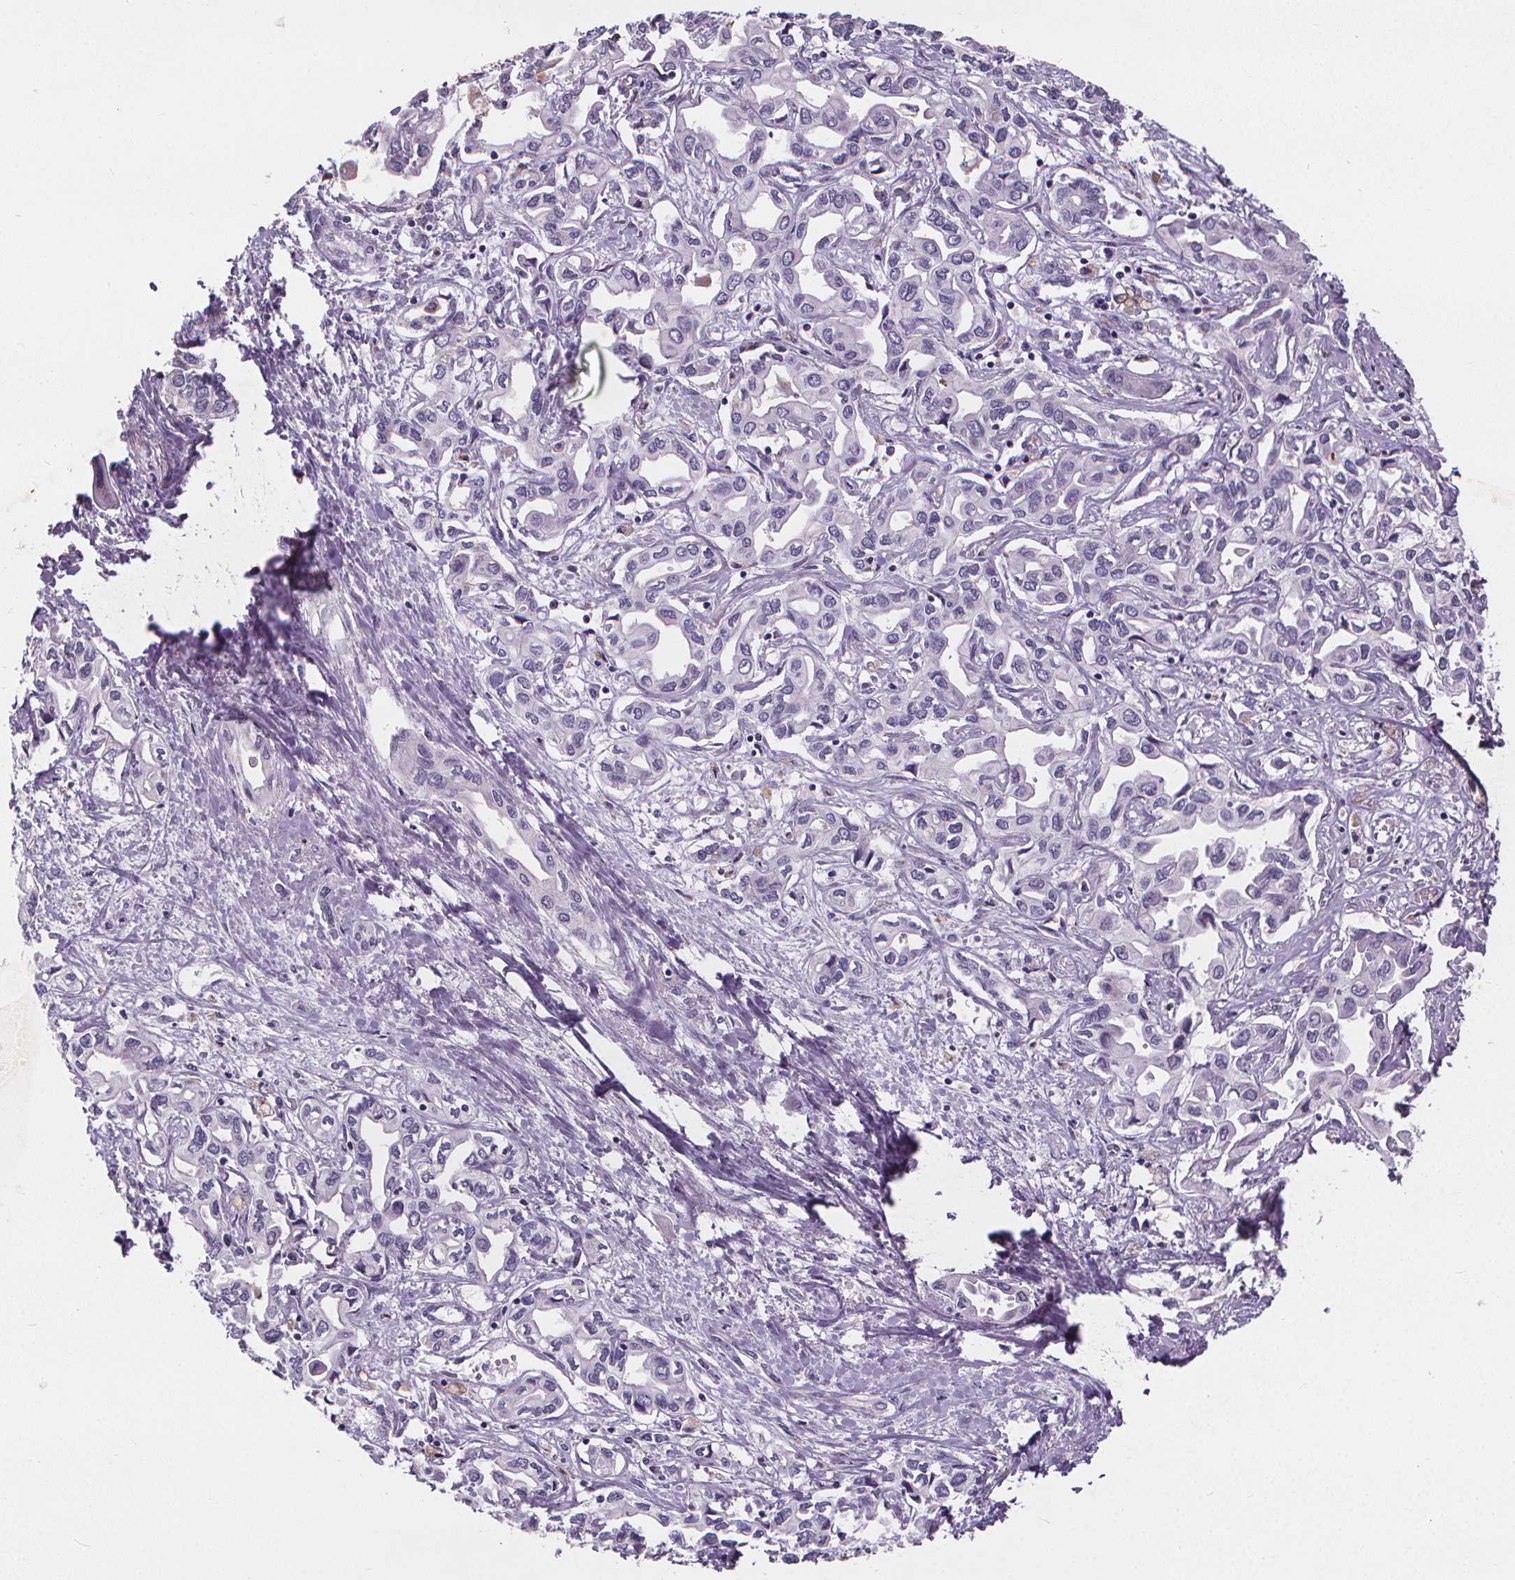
{"staining": {"intensity": "negative", "quantity": "none", "location": "none"}, "tissue": "liver cancer", "cell_type": "Tumor cells", "image_type": "cancer", "snomed": [{"axis": "morphology", "description": "Cholangiocarcinoma"}, {"axis": "topography", "description": "Liver"}], "caption": "High power microscopy micrograph of an immunohistochemistry (IHC) image of liver cancer, revealing no significant positivity in tumor cells.", "gene": "ATP6V1D", "patient": {"sex": "female", "age": 64}}